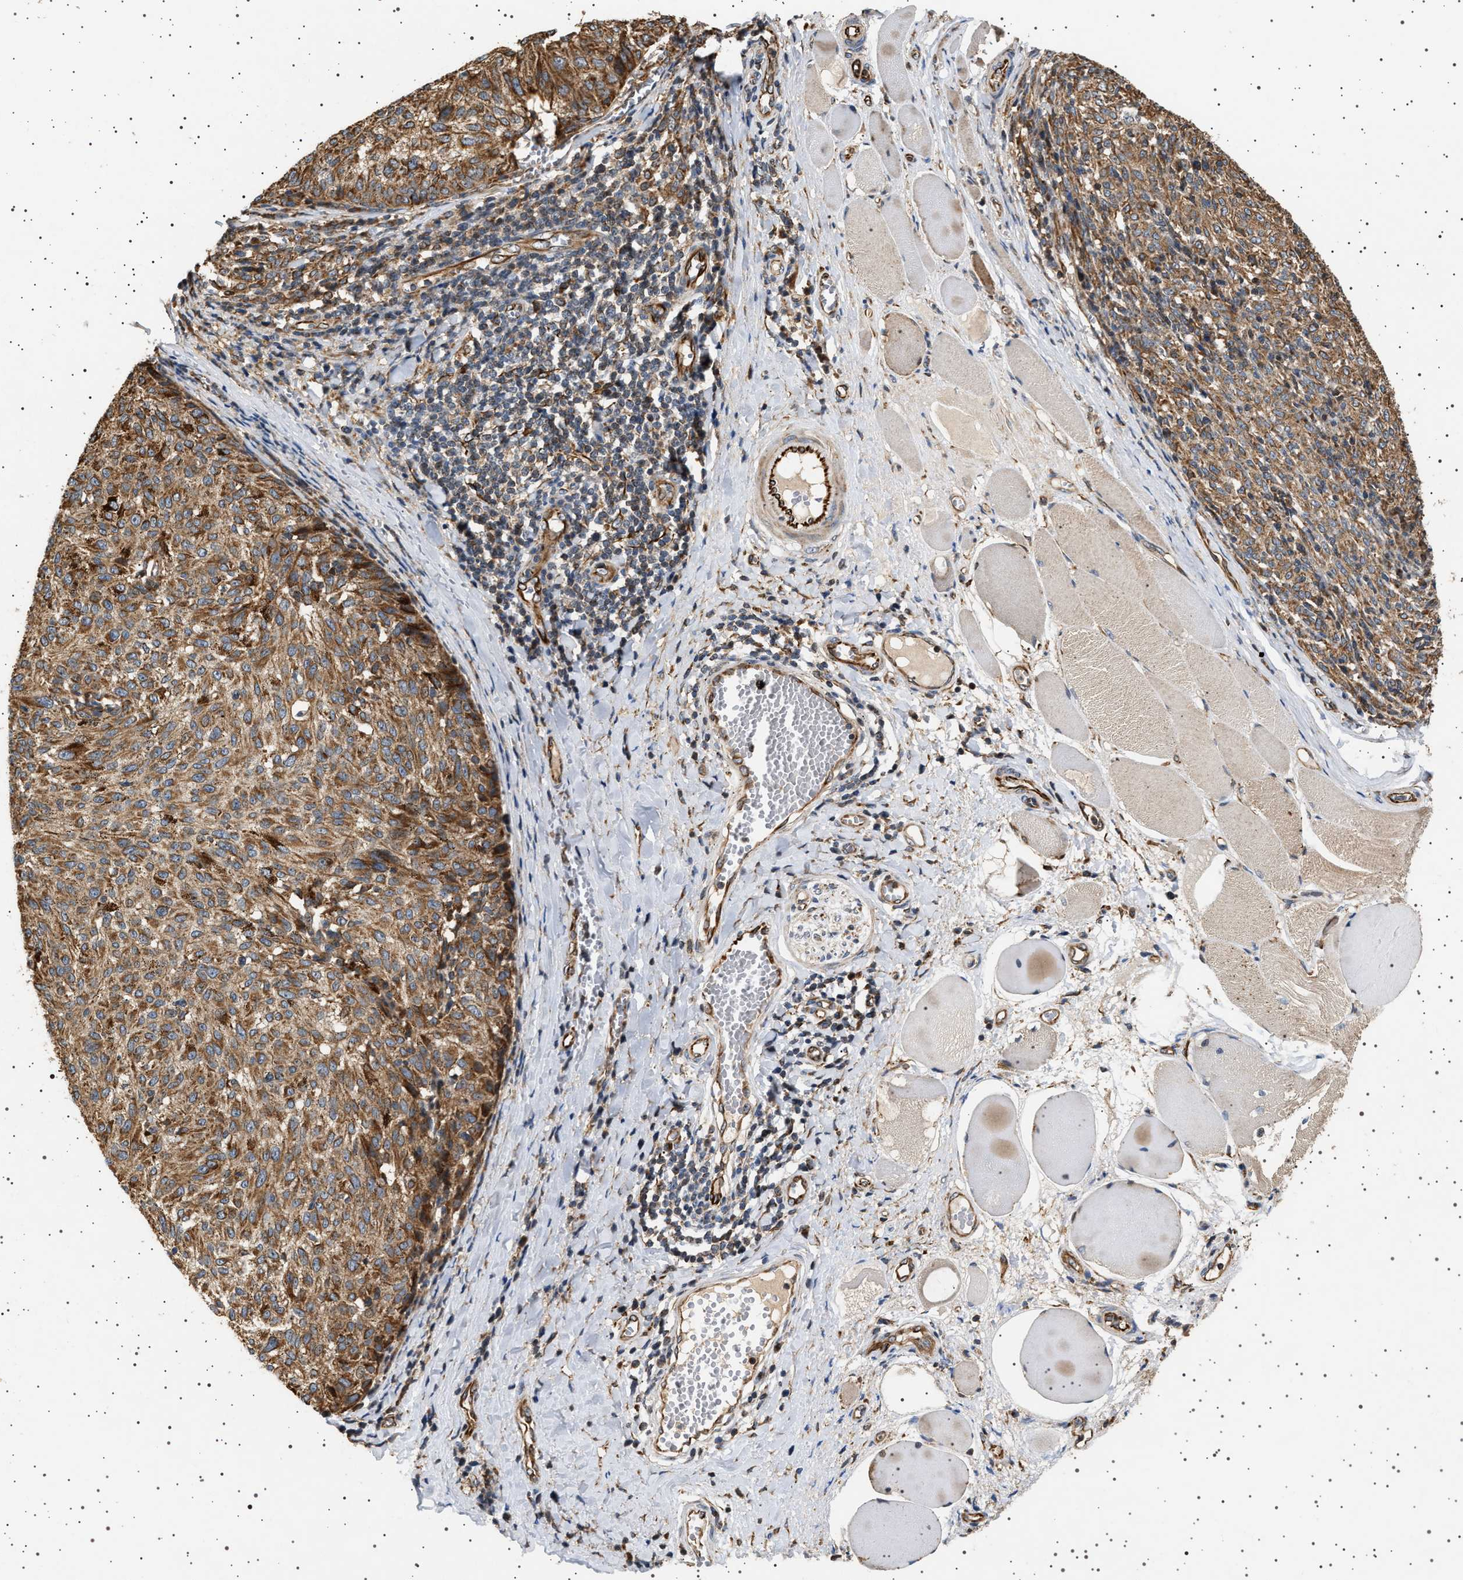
{"staining": {"intensity": "moderate", "quantity": ">75%", "location": "cytoplasmic/membranous"}, "tissue": "melanoma", "cell_type": "Tumor cells", "image_type": "cancer", "snomed": [{"axis": "morphology", "description": "Malignant melanoma, NOS"}, {"axis": "topography", "description": "Skin"}], "caption": "A high-resolution photomicrograph shows immunohistochemistry staining of melanoma, which demonstrates moderate cytoplasmic/membranous positivity in about >75% of tumor cells. (brown staining indicates protein expression, while blue staining denotes nuclei).", "gene": "TRUB2", "patient": {"sex": "female", "age": 72}}